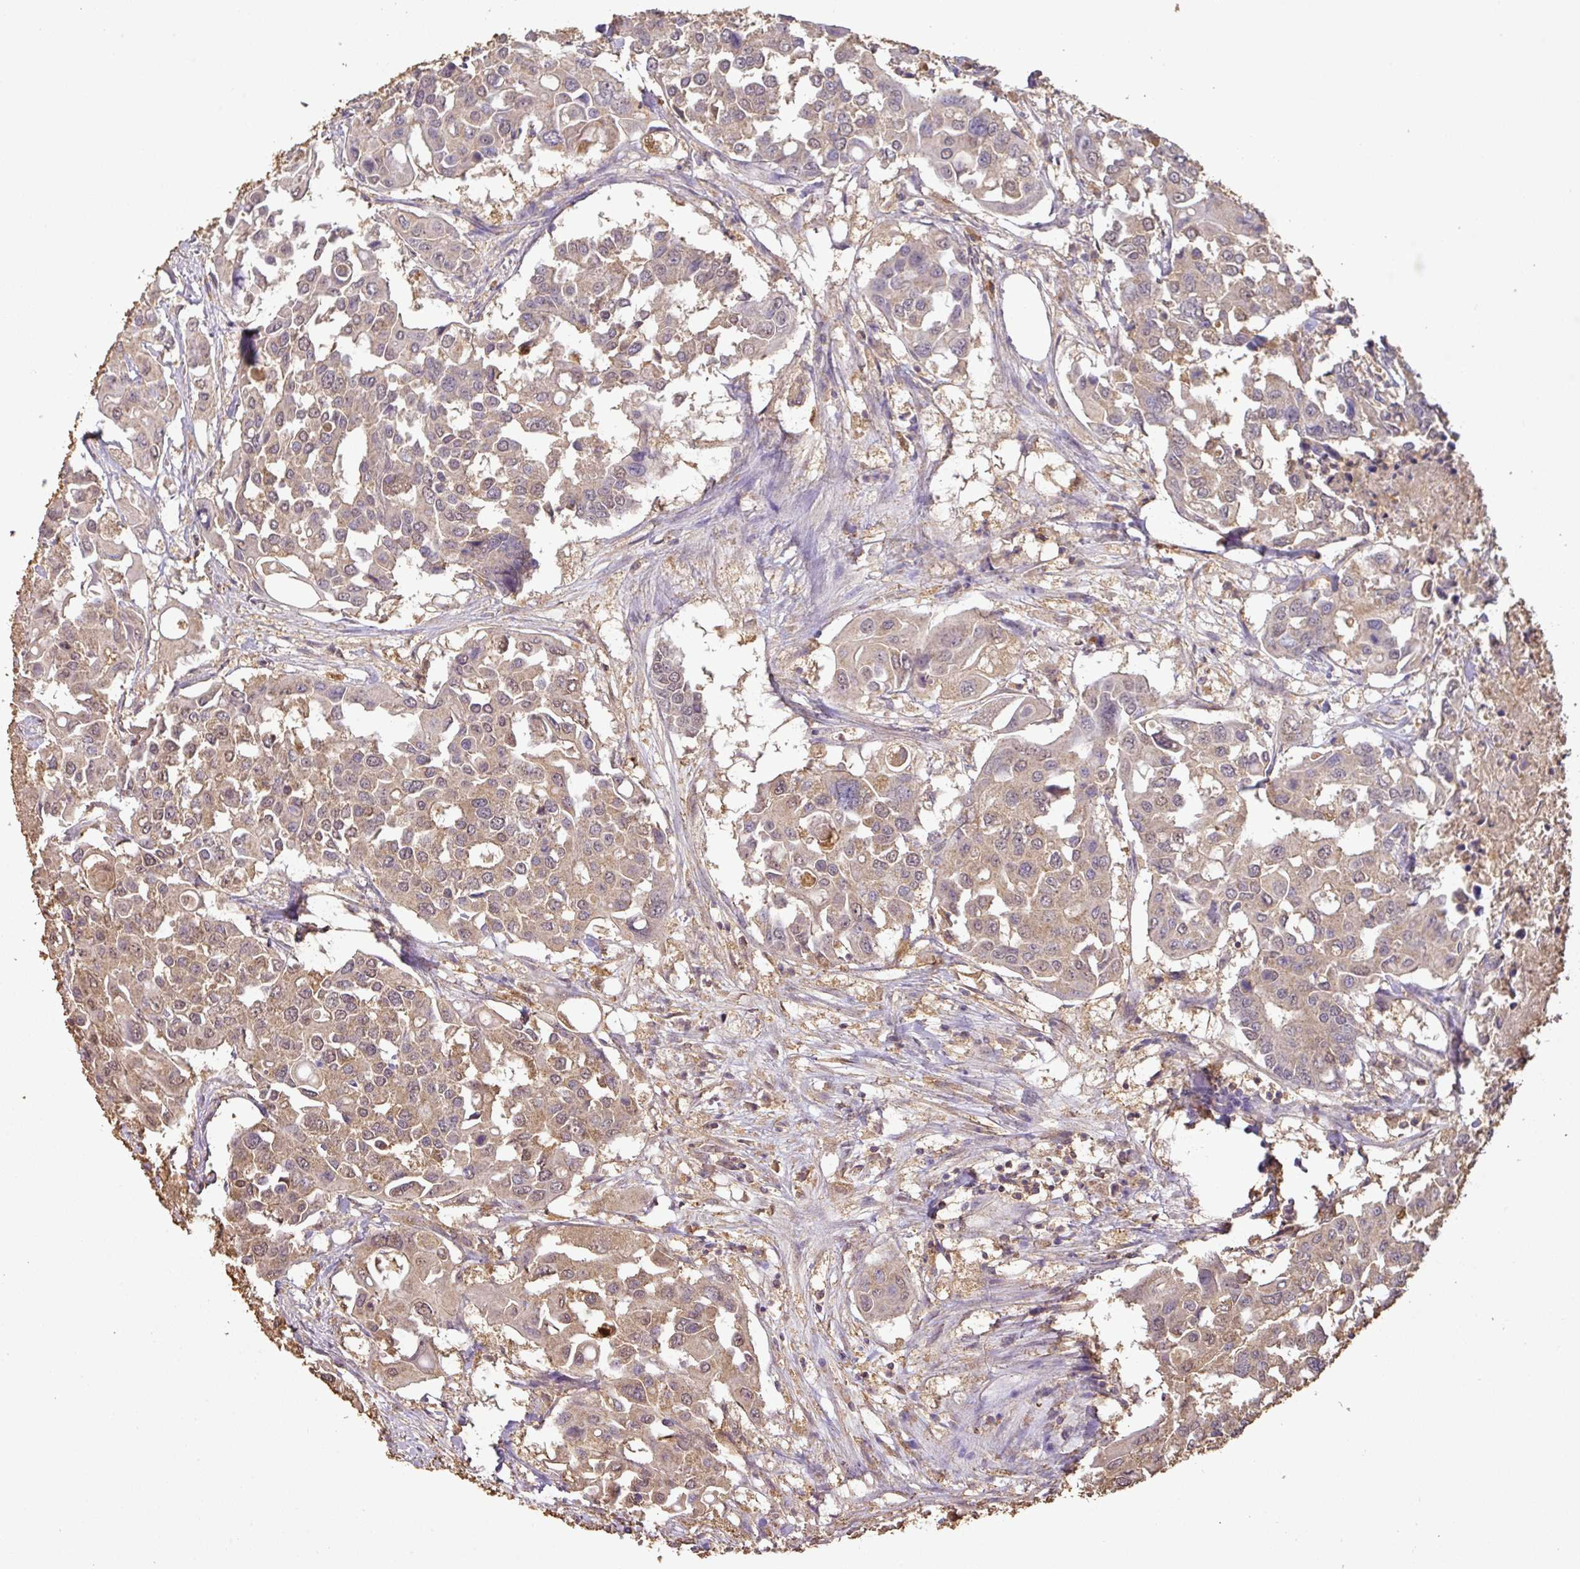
{"staining": {"intensity": "weak", "quantity": ">75%", "location": "cytoplasmic/membranous"}, "tissue": "colorectal cancer", "cell_type": "Tumor cells", "image_type": "cancer", "snomed": [{"axis": "morphology", "description": "Adenocarcinoma, NOS"}, {"axis": "topography", "description": "Colon"}], "caption": "Human colorectal cancer (adenocarcinoma) stained with a protein marker displays weak staining in tumor cells.", "gene": "ATAT1", "patient": {"sex": "male", "age": 77}}